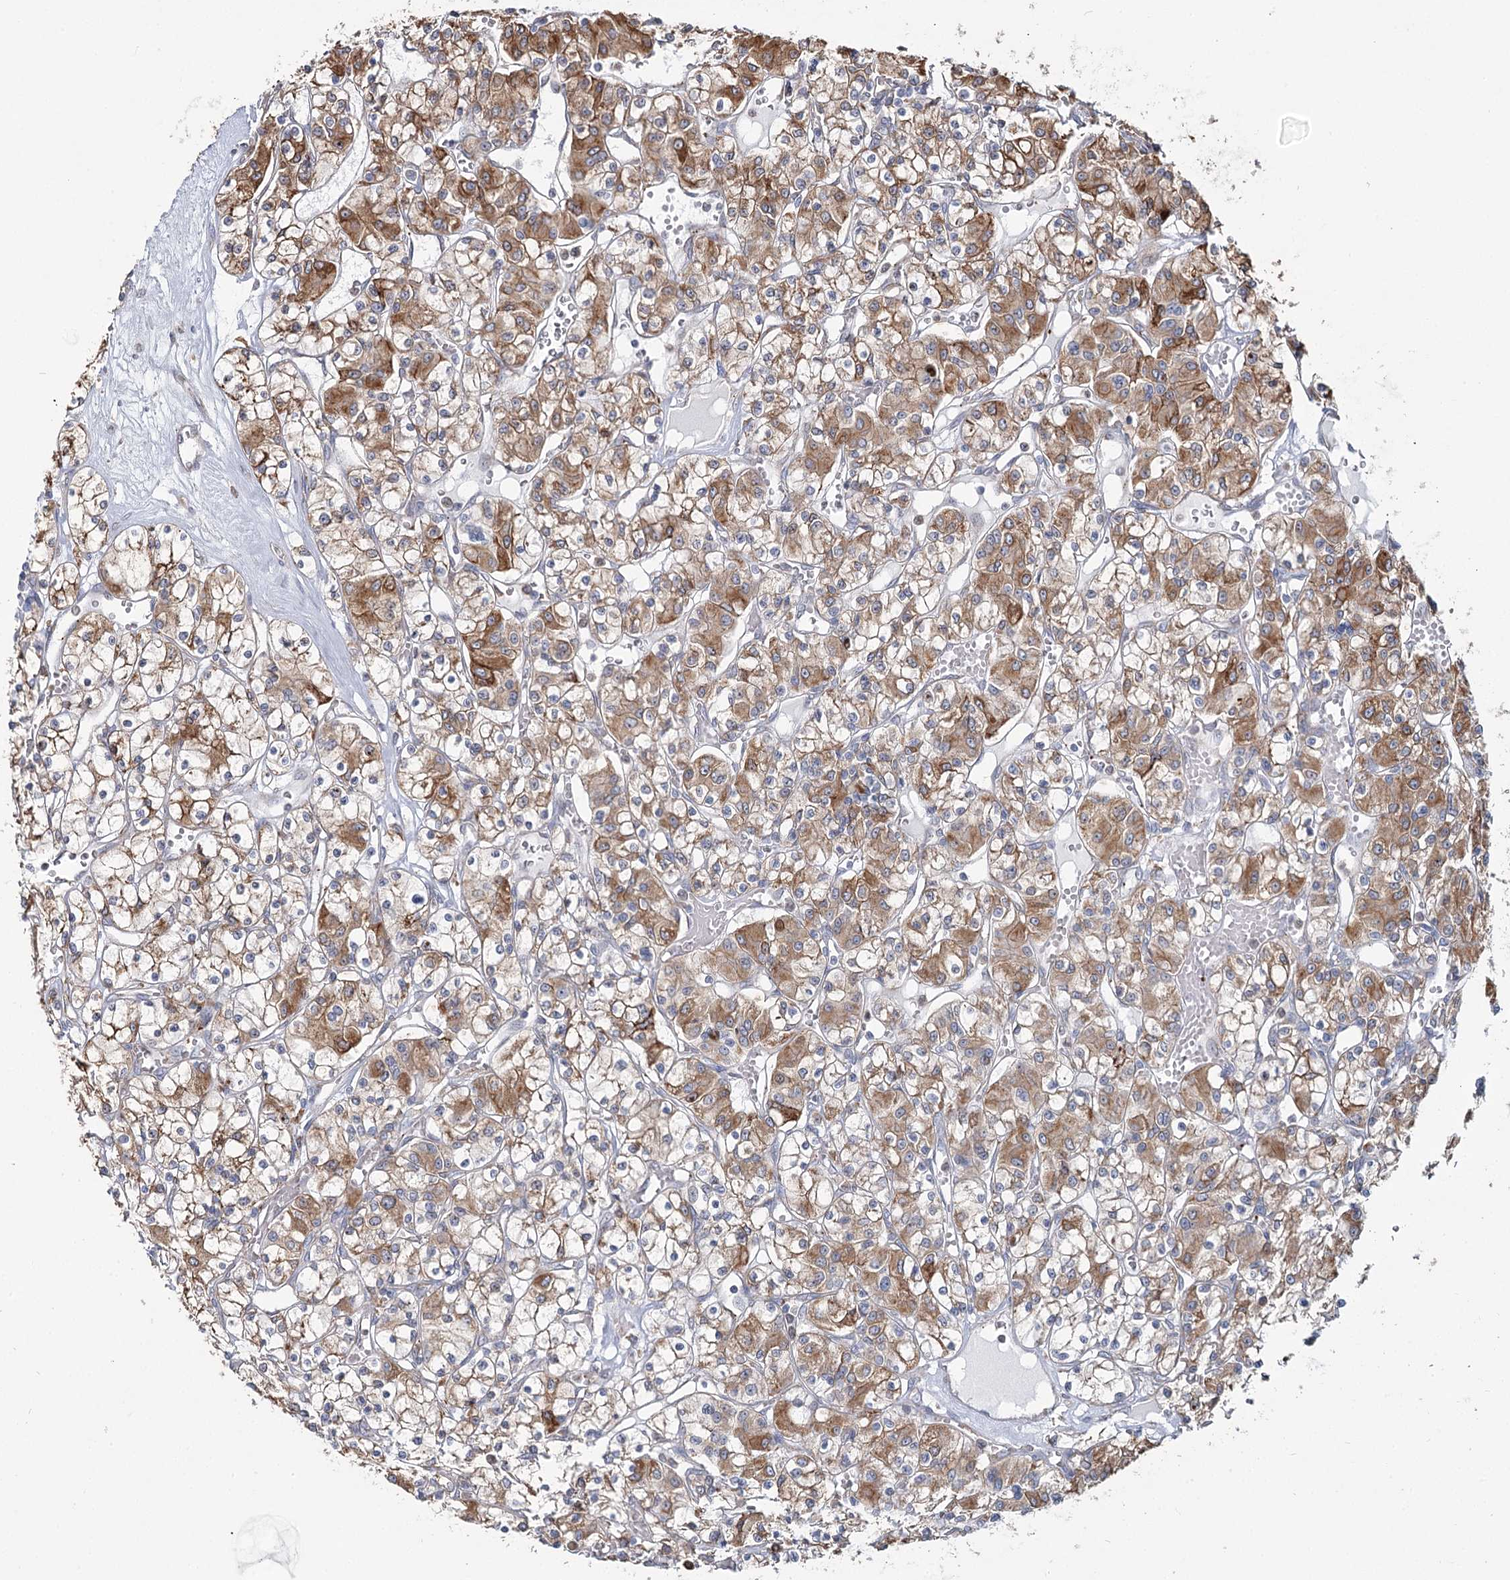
{"staining": {"intensity": "moderate", "quantity": ">75%", "location": "cytoplasmic/membranous"}, "tissue": "renal cancer", "cell_type": "Tumor cells", "image_type": "cancer", "snomed": [{"axis": "morphology", "description": "Adenocarcinoma, NOS"}, {"axis": "topography", "description": "Kidney"}], "caption": "Moderate cytoplasmic/membranous expression is identified in about >75% of tumor cells in renal cancer (adenocarcinoma).", "gene": "ZCCHC9", "patient": {"sex": "female", "age": 59}}